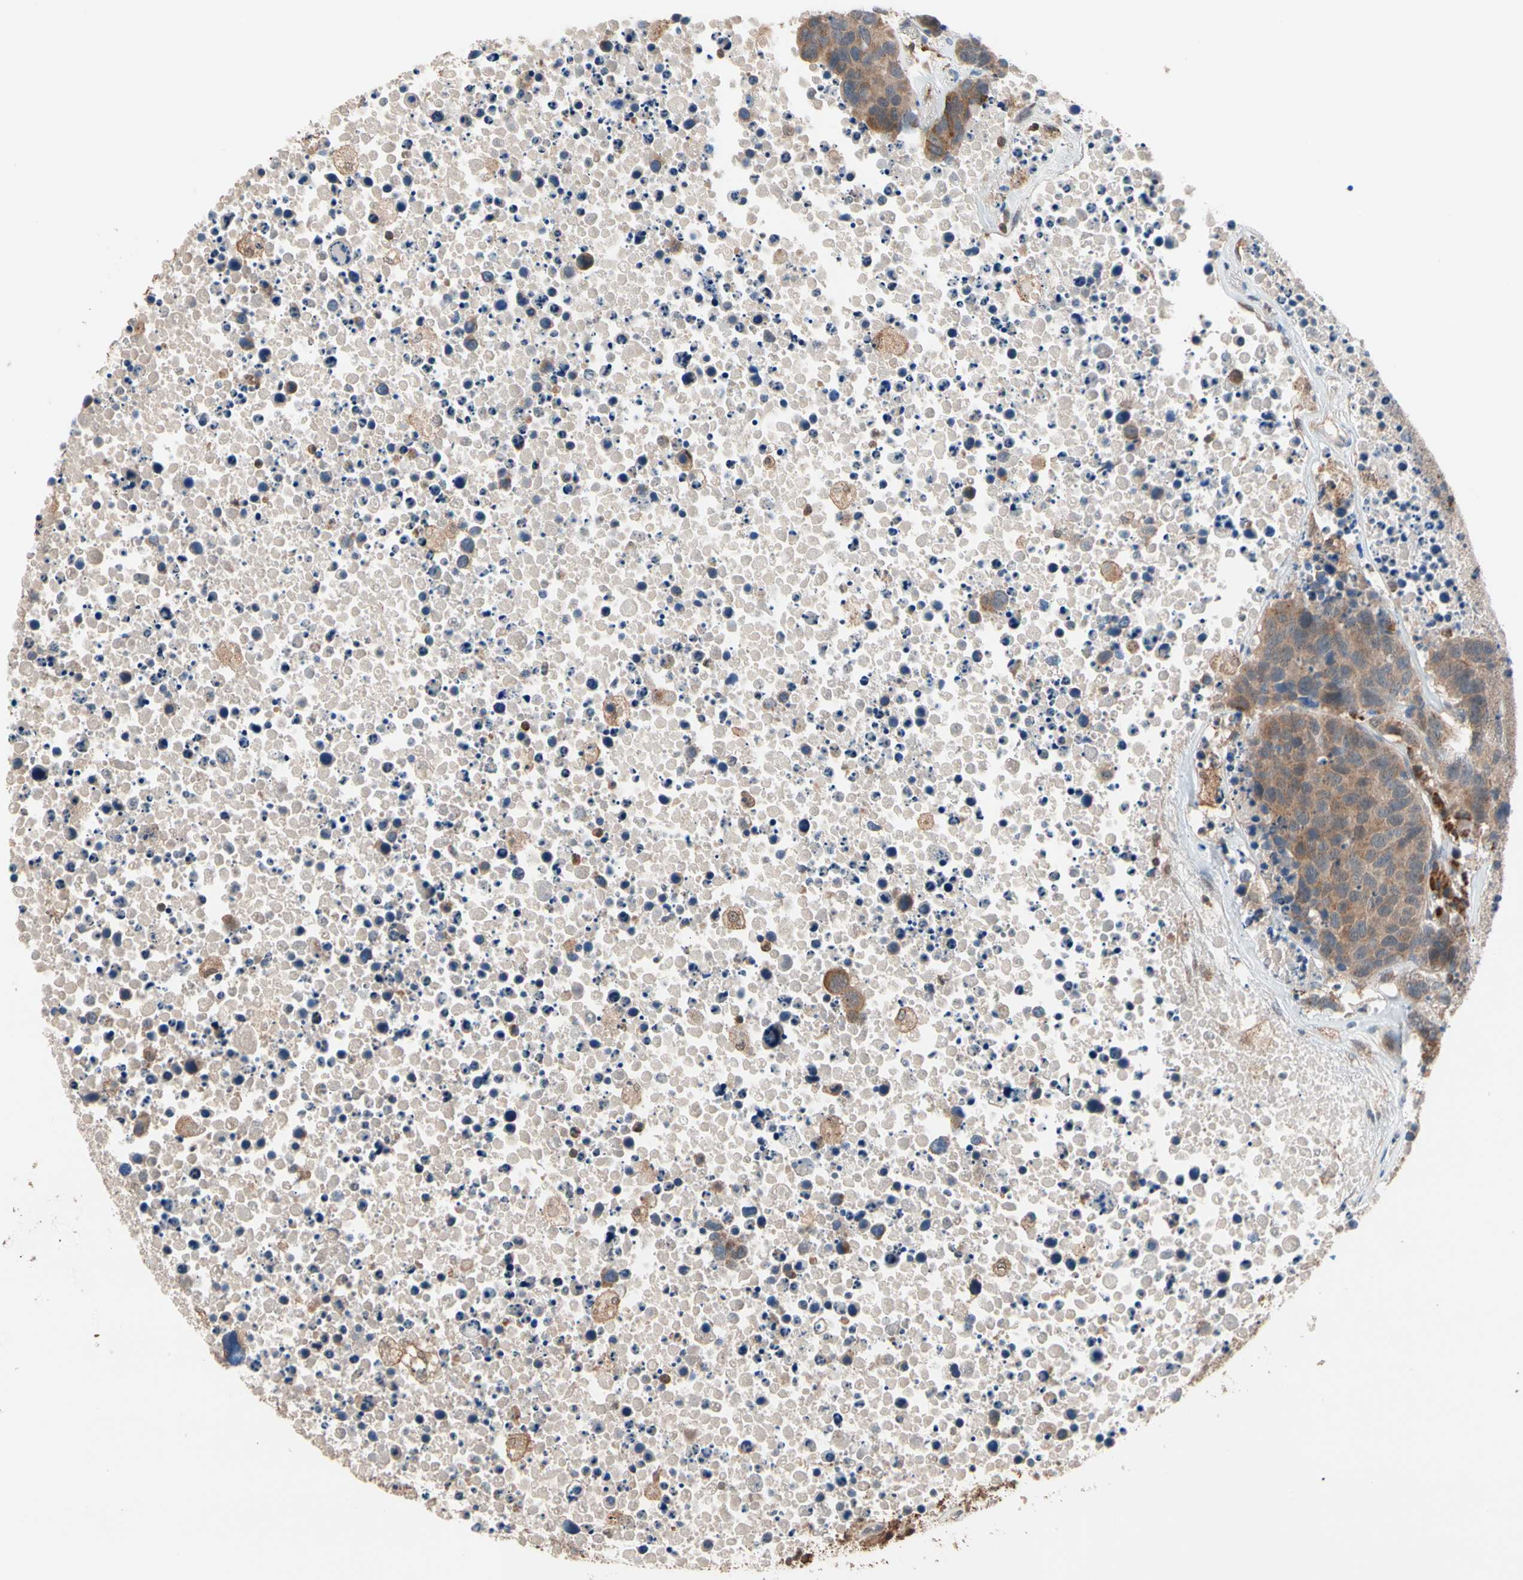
{"staining": {"intensity": "moderate", "quantity": ">75%", "location": "cytoplasmic/membranous"}, "tissue": "carcinoid", "cell_type": "Tumor cells", "image_type": "cancer", "snomed": [{"axis": "morphology", "description": "Carcinoid, malignant, NOS"}, {"axis": "topography", "description": "Lung"}], "caption": "About >75% of tumor cells in human carcinoid (malignant) reveal moderate cytoplasmic/membranous protein positivity as visualized by brown immunohistochemical staining.", "gene": "MTHFS", "patient": {"sex": "male", "age": 60}}